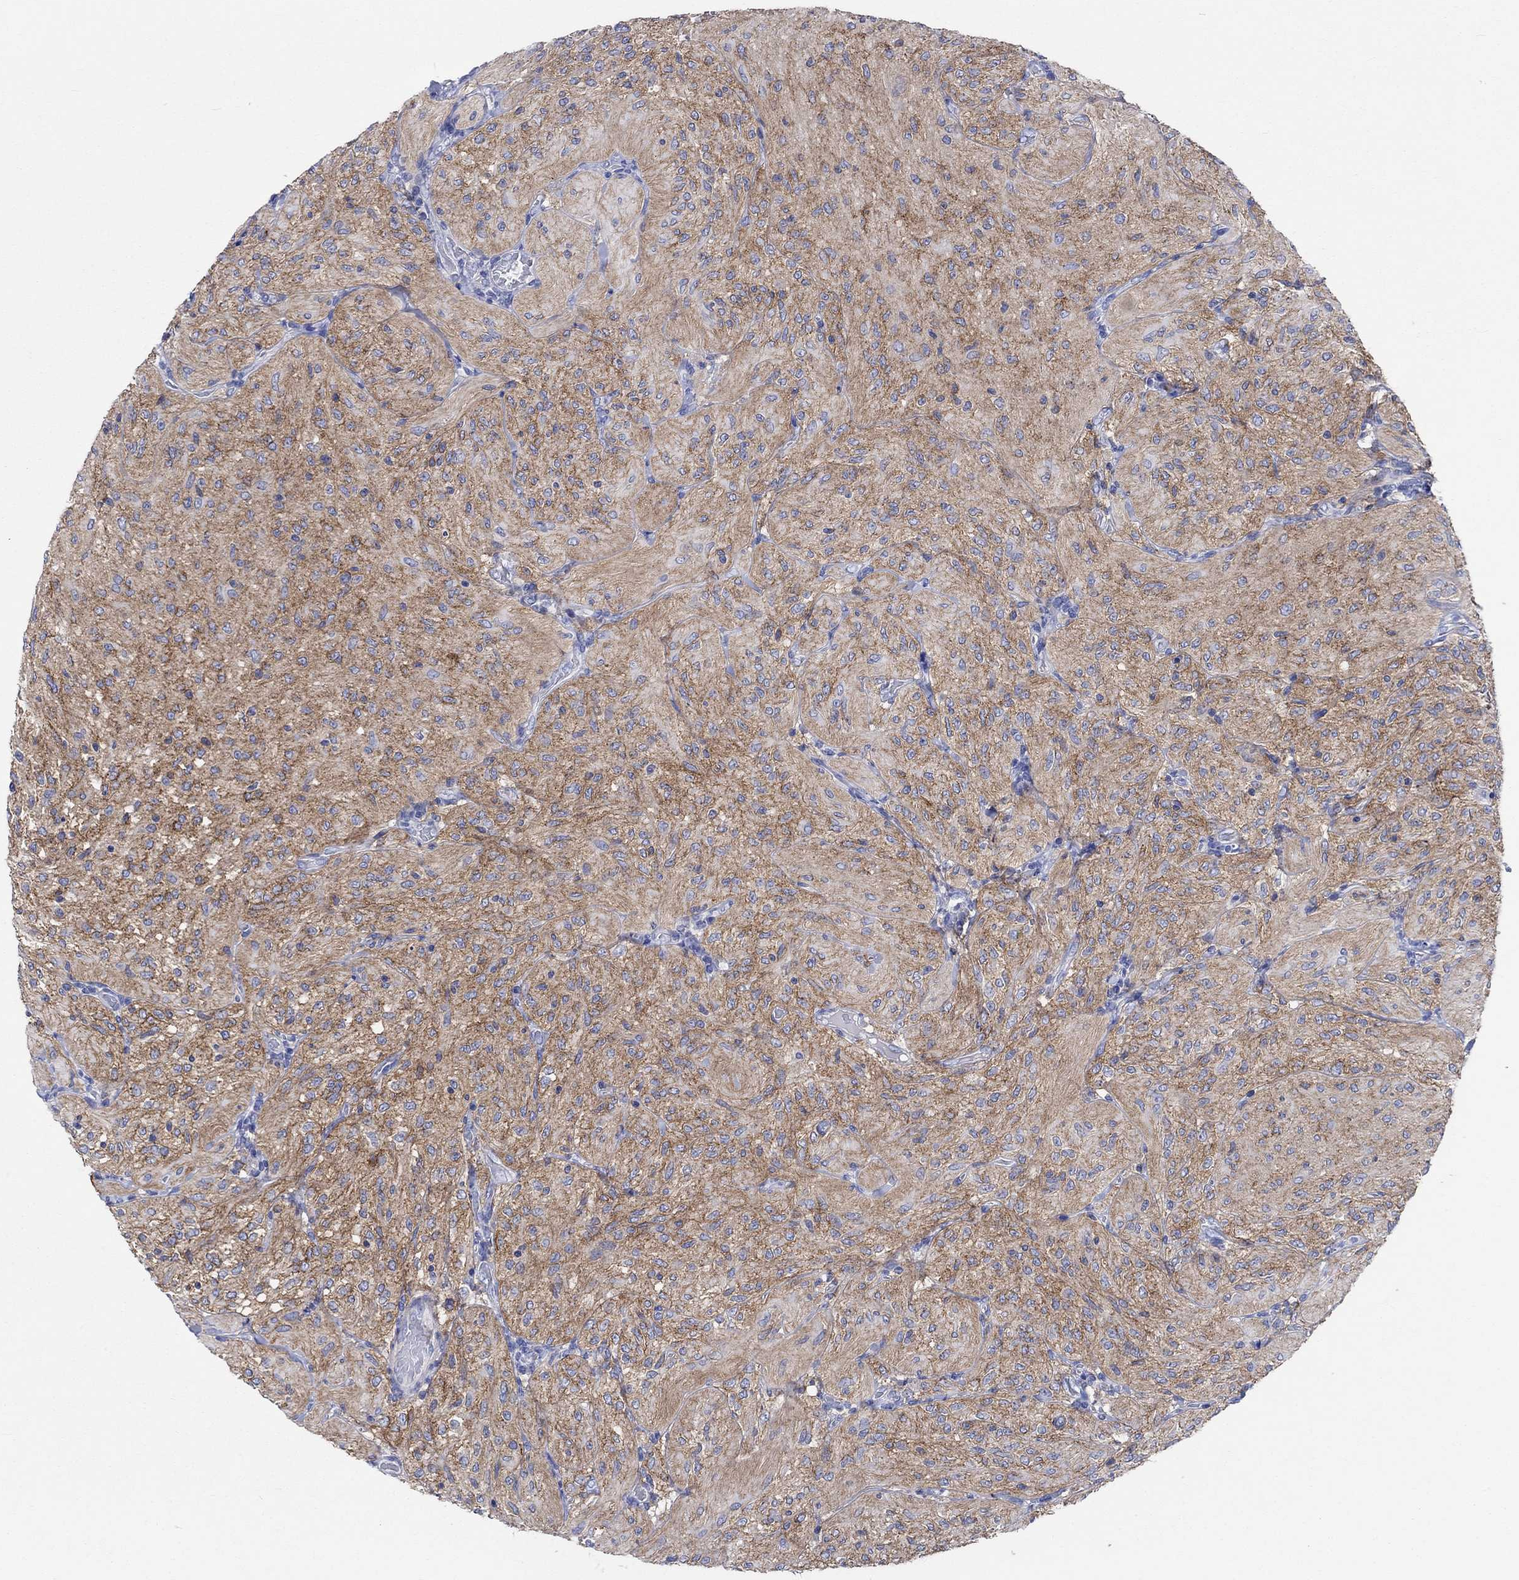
{"staining": {"intensity": "negative", "quantity": "none", "location": "none"}, "tissue": "glioma", "cell_type": "Tumor cells", "image_type": "cancer", "snomed": [{"axis": "morphology", "description": "Glioma, malignant, Low grade"}, {"axis": "topography", "description": "Brain"}], "caption": "A high-resolution micrograph shows immunohistochemistry staining of glioma, which exhibits no significant staining in tumor cells.", "gene": "SHISA4", "patient": {"sex": "male", "age": 3}}